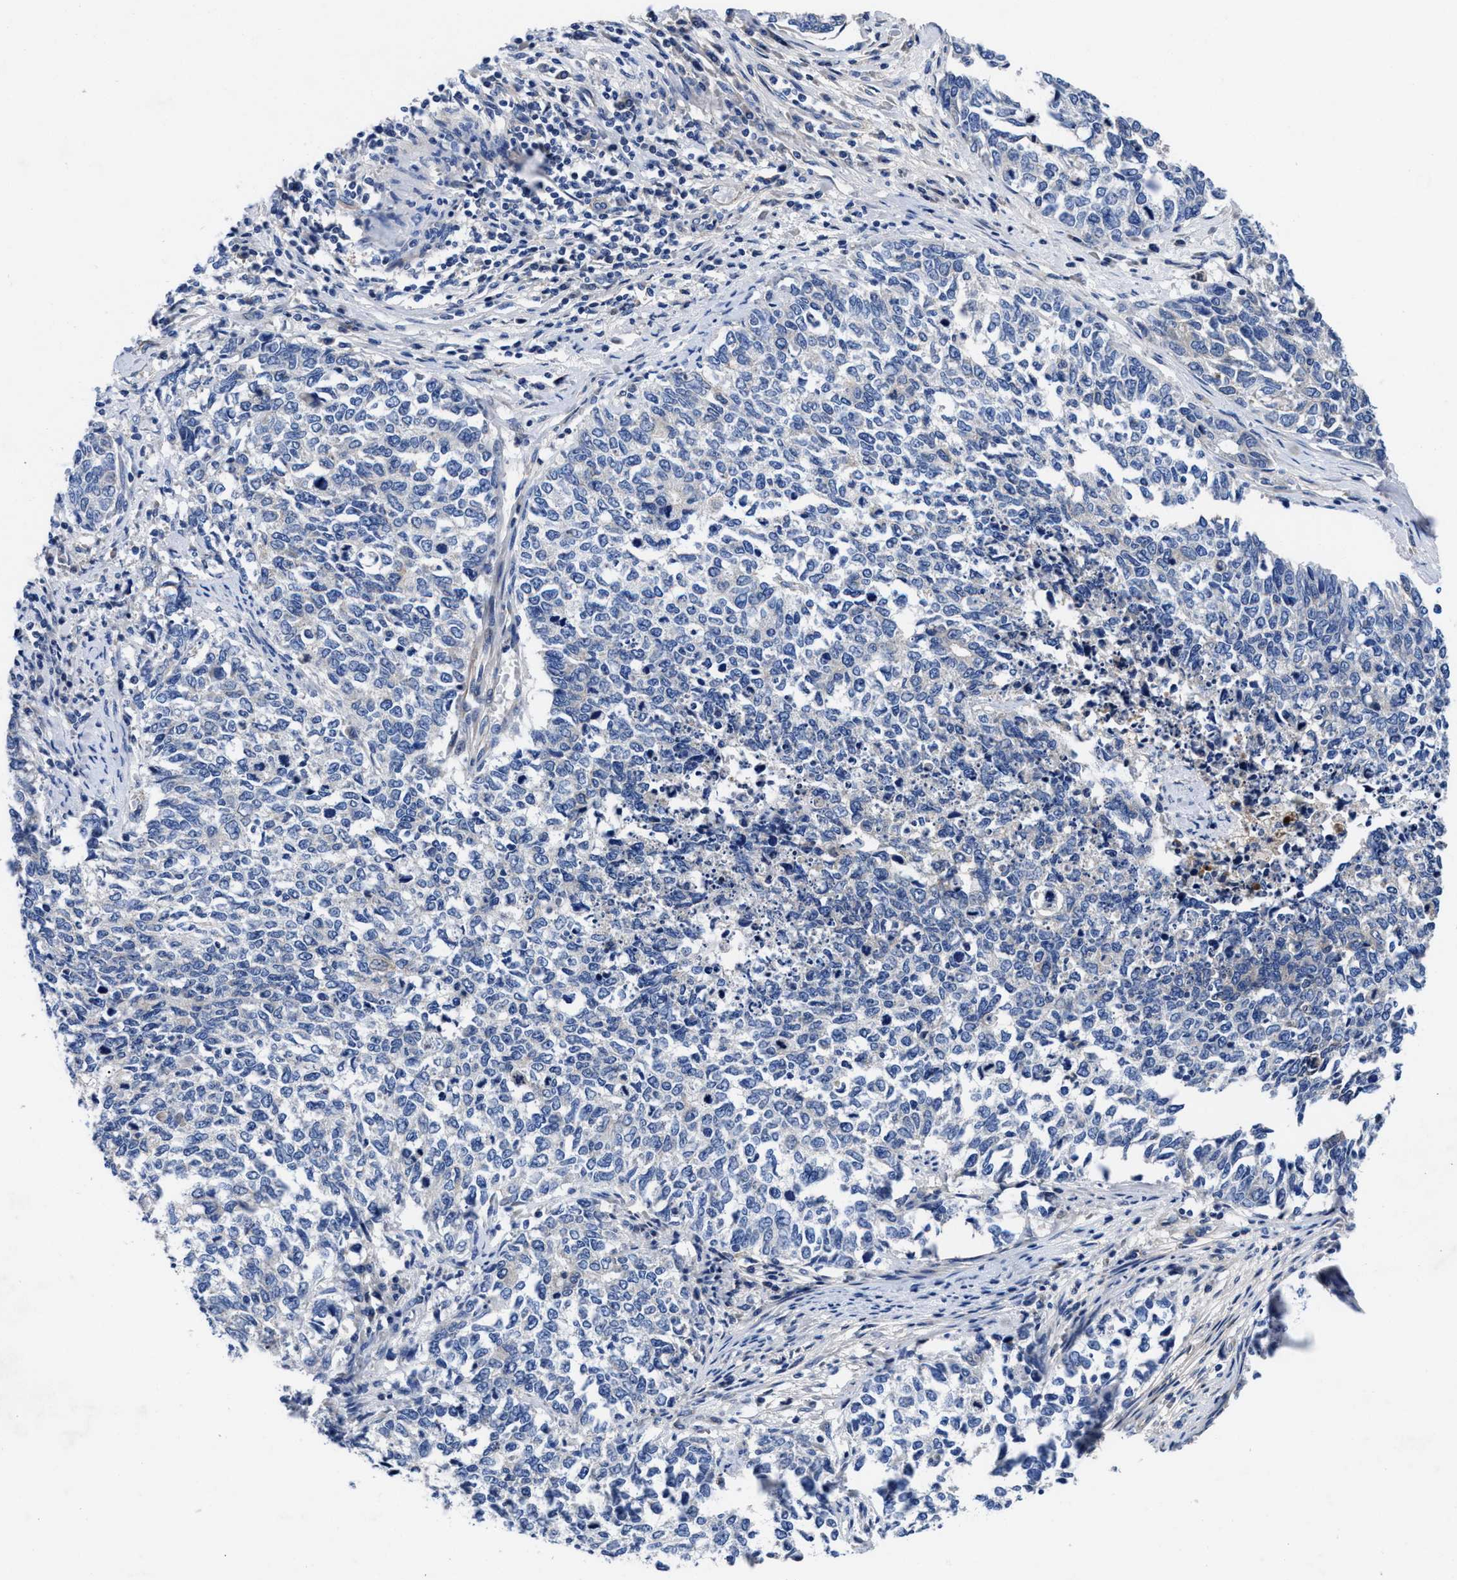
{"staining": {"intensity": "negative", "quantity": "none", "location": "none"}, "tissue": "cervical cancer", "cell_type": "Tumor cells", "image_type": "cancer", "snomed": [{"axis": "morphology", "description": "Squamous cell carcinoma, NOS"}, {"axis": "topography", "description": "Cervix"}], "caption": "Cervical cancer was stained to show a protein in brown. There is no significant positivity in tumor cells.", "gene": "DHRS13", "patient": {"sex": "female", "age": 63}}